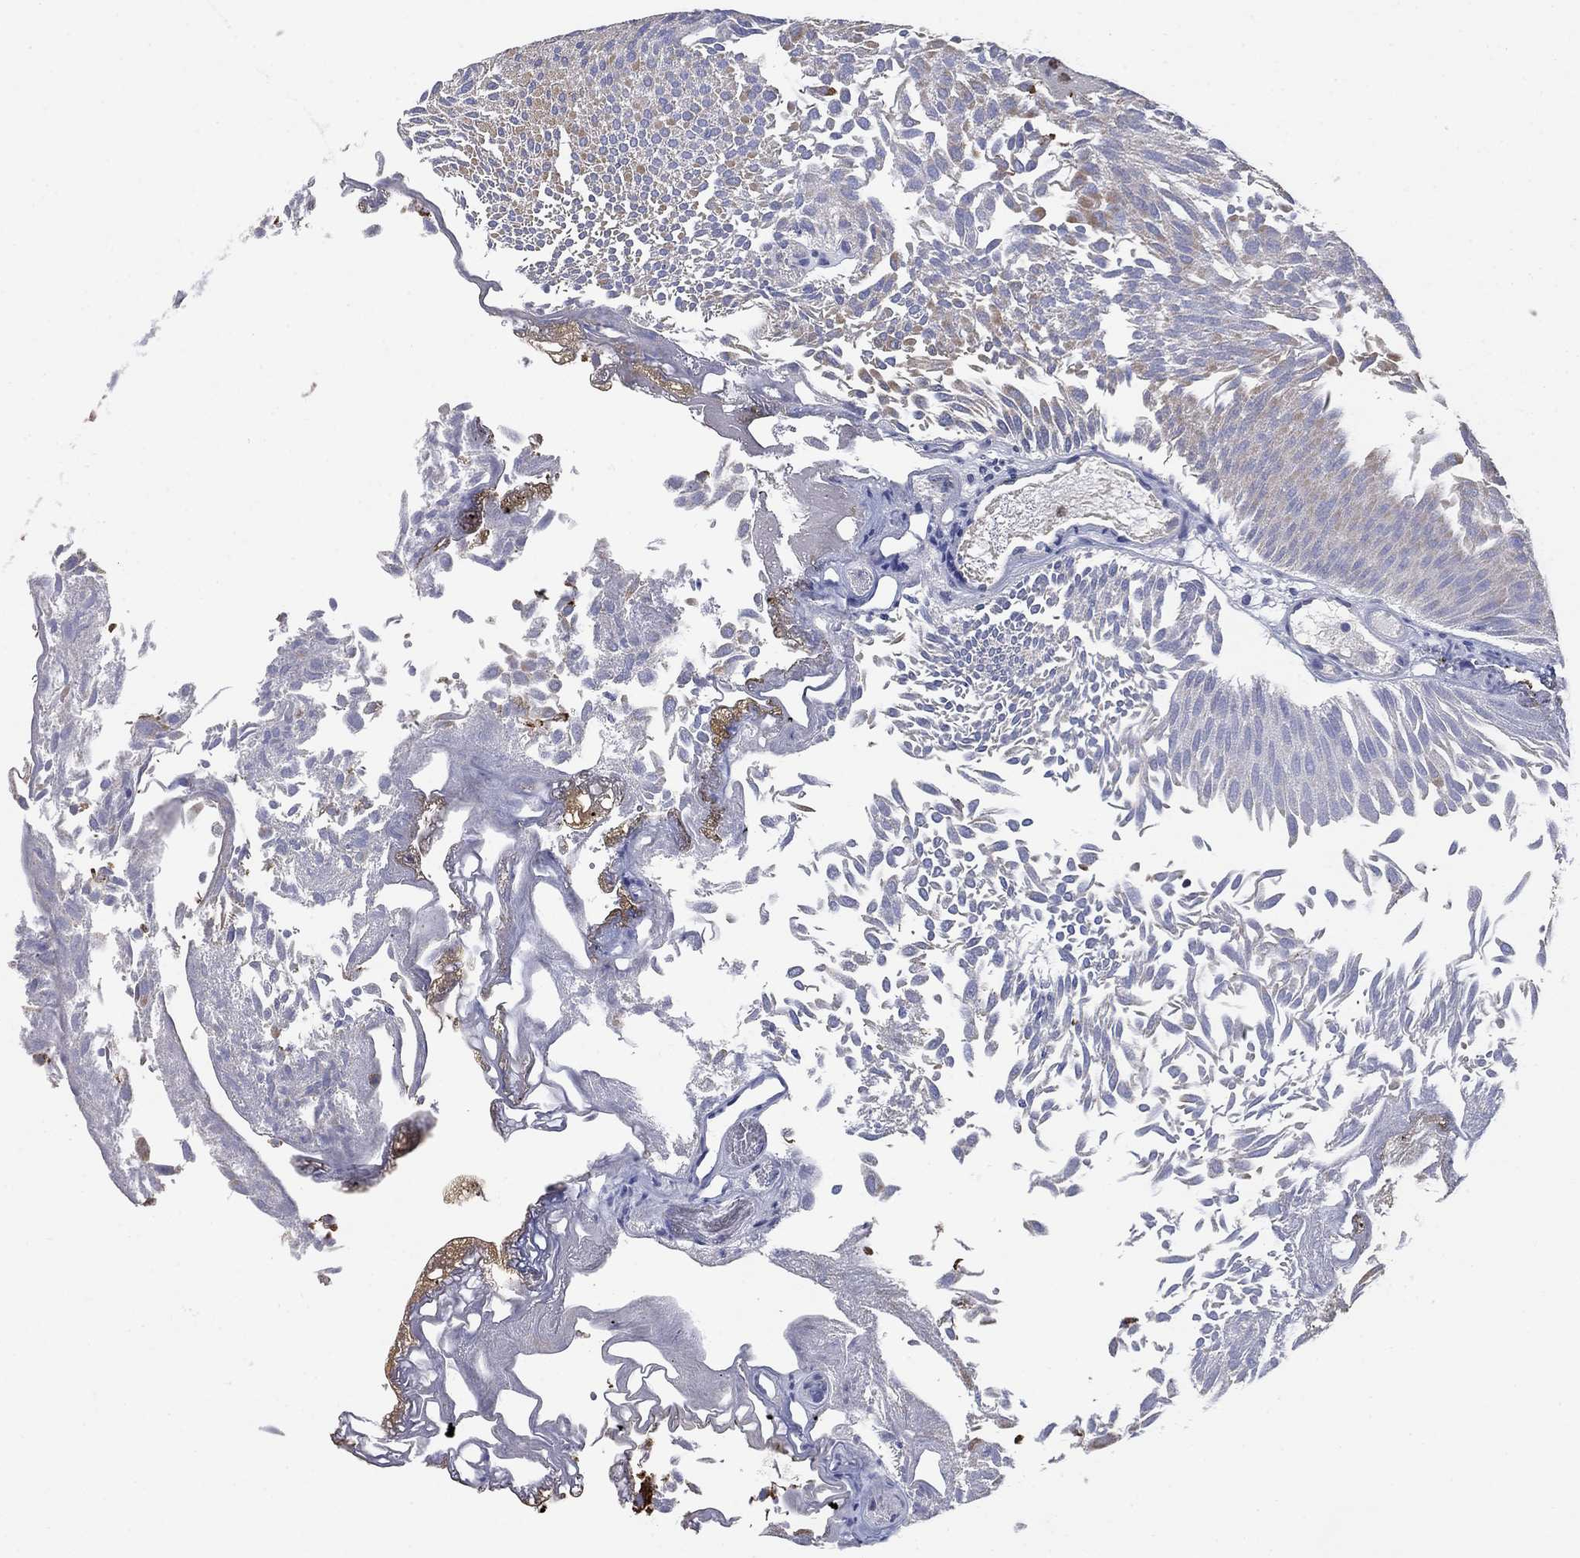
{"staining": {"intensity": "weak", "quantity": "<25%", "location": "cytoplasmic/membranous"}, "tissue": "urothelial cancer", "cell_type": "Tumor cells", "image_type": "cancer", "snomed": [{"axis": "morphology", "description": "Urothelial carcinoma, Low grade"}, {"axis": "topography", "description": "Urinary bladder"}], "caption": "High magnification brightfield microscopy of low-grade urothelial carcinoma stained with DAB (3,3'-diaminobenzidine) (brown) and counterstained with hematoxylin (blue): tumor cells show no significant positivity.", "gene": "PNPLA2", "patient": {"sex": "male", "age": 52}}